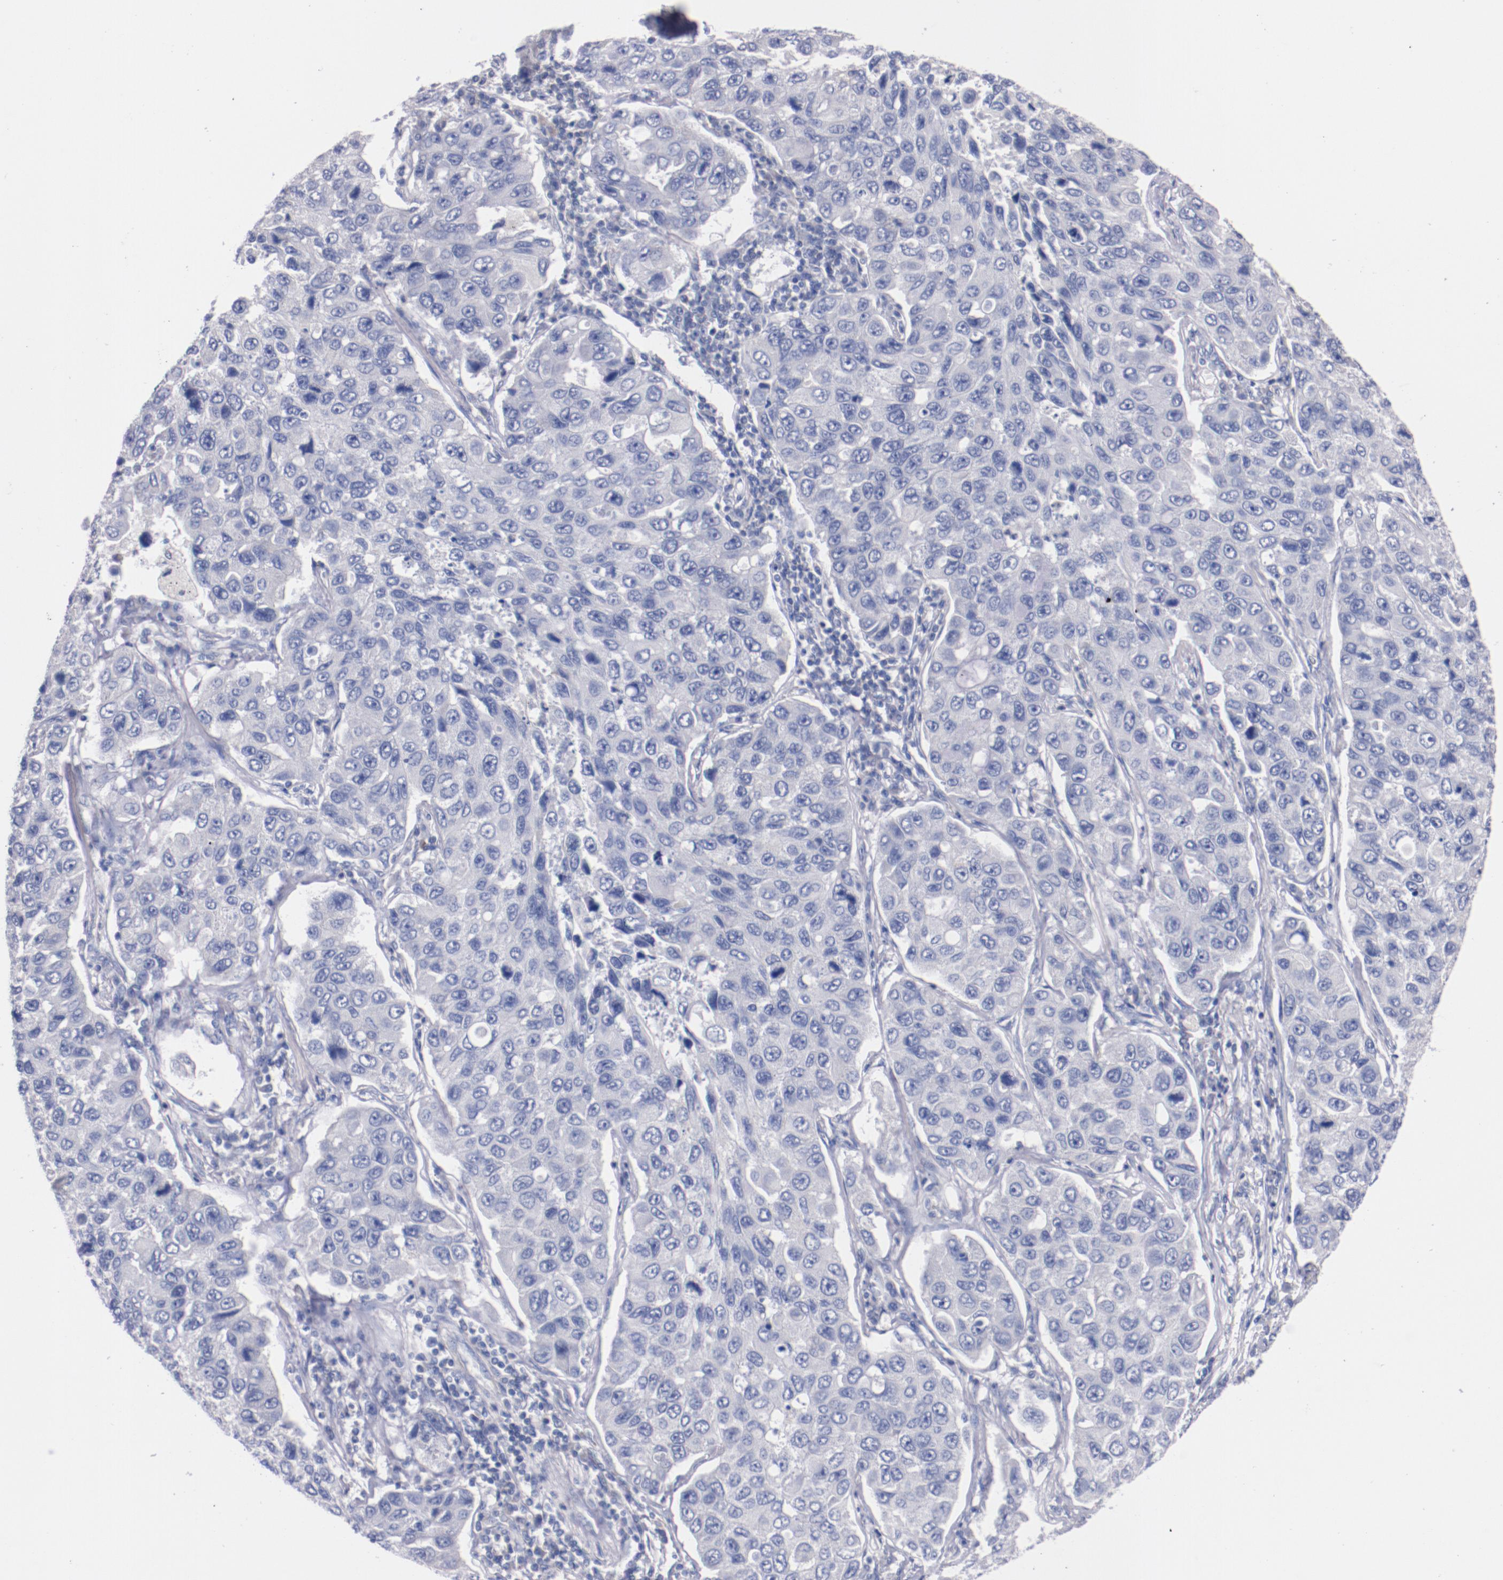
{"staining": {"intensity": "negative", "quantity": "none", "location": "none"}, "tissue": "lung cancer", "cell_type": "Tumor cells", "image_type": "cancer", "snomed": [{"axis": "morphology", "description": "Adenocarcinoma, NOS"}, {"axis": "topography", "description": "Lung"}], "caption": "This is an immunohistochemistry (IHC) image of lung adenocarcinoma. There is no staining in tumor cells.", "gene": "CNTNAP2", "patient": {"sex": "male", "age": 64}}